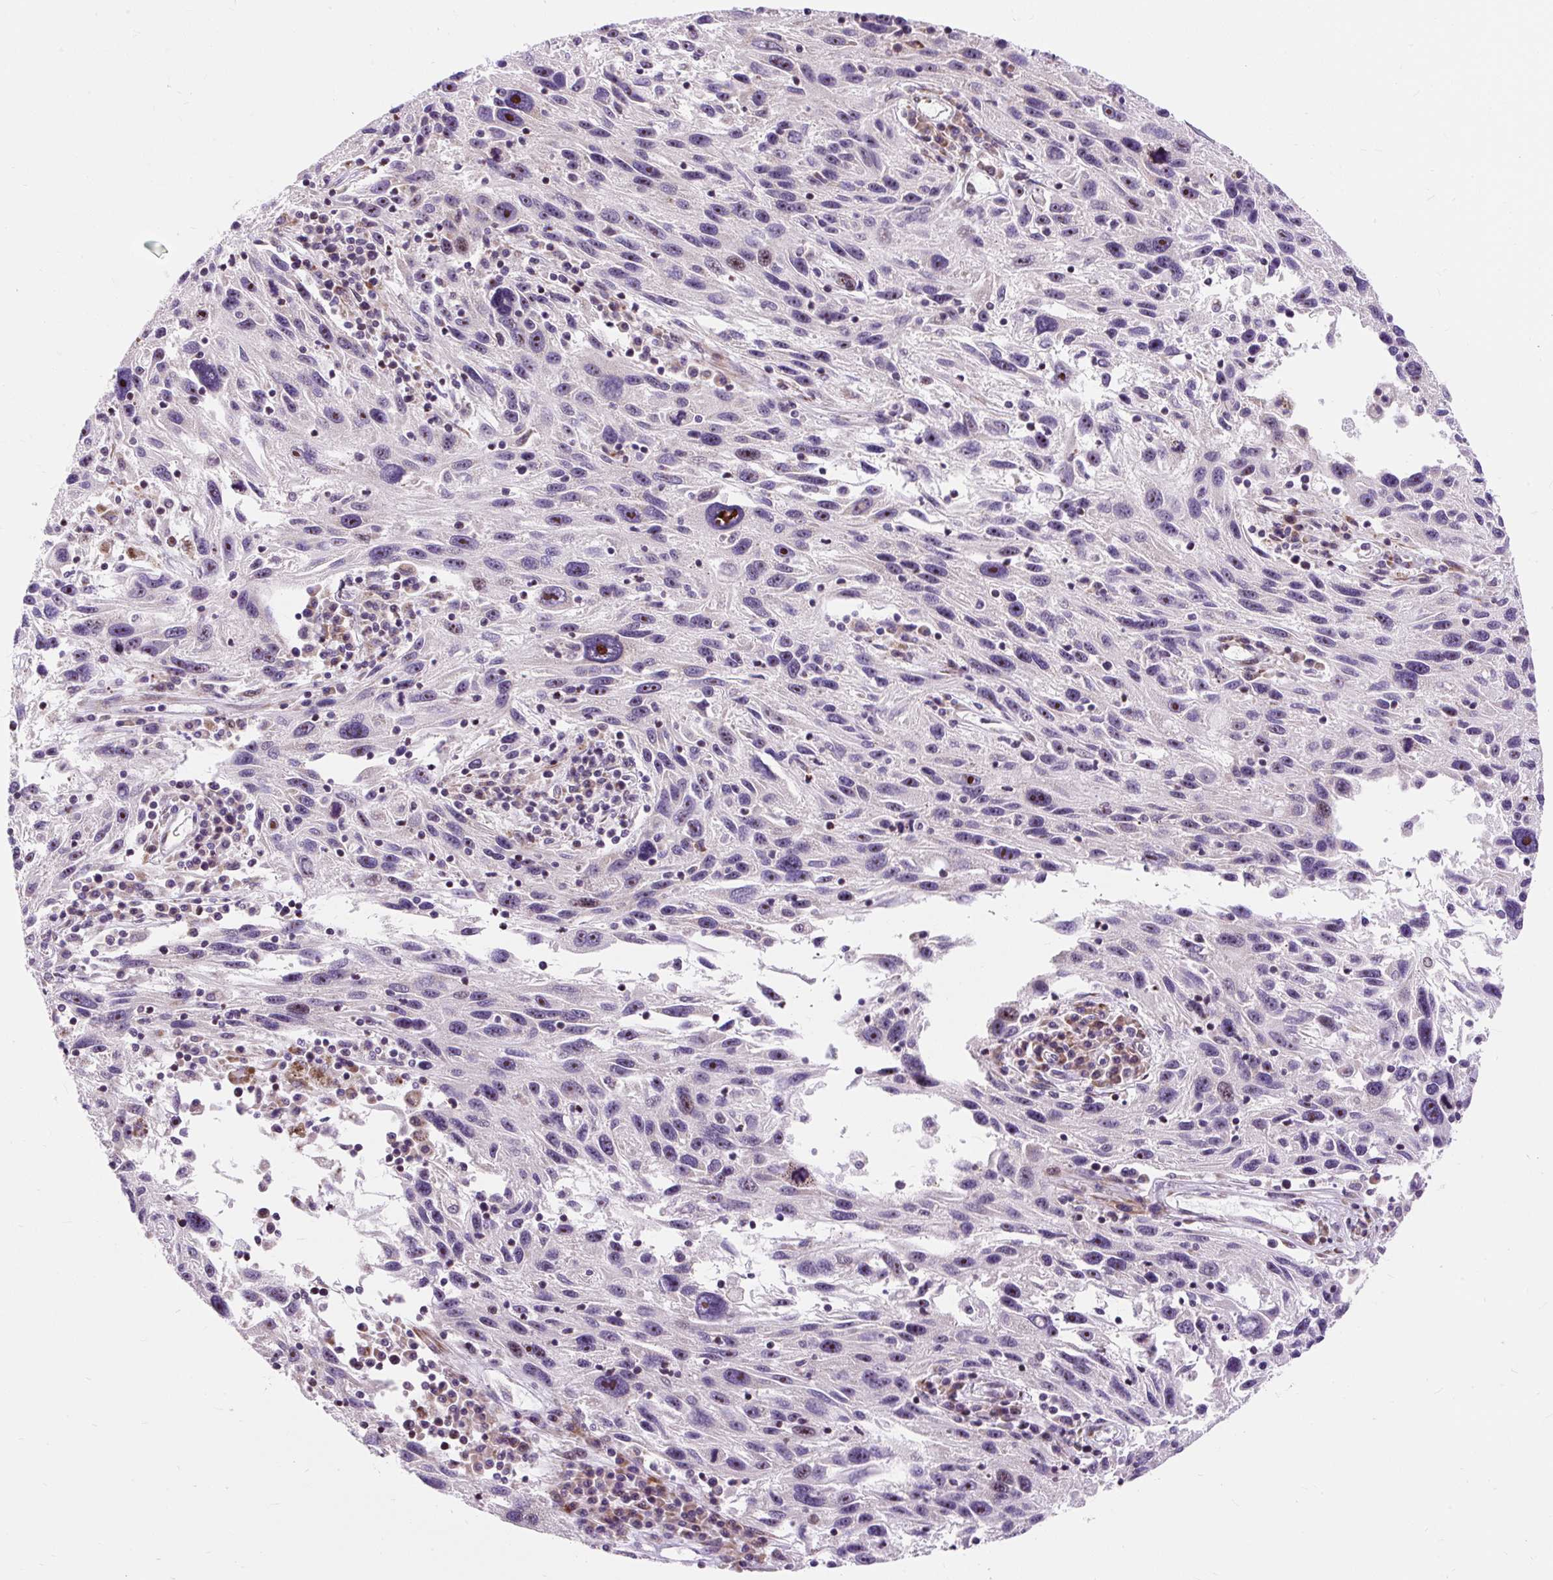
{"staining": {"intensity": "negative", "quantity": "none", "location": "none"}, "tissue": "melanoma", "cell_type": "Tumor cells", "image_type": "cancer", "snomed": [{"axis": "morphology", "description": "Malignant melanoma, NOS"}, {"axis": "topography", "description": "Skin"}], "caption": "IHC of melanoma reveals no expression in tumor cells.", "gene": "CISD3", "patient": {"sex": "male", "age": 53}}